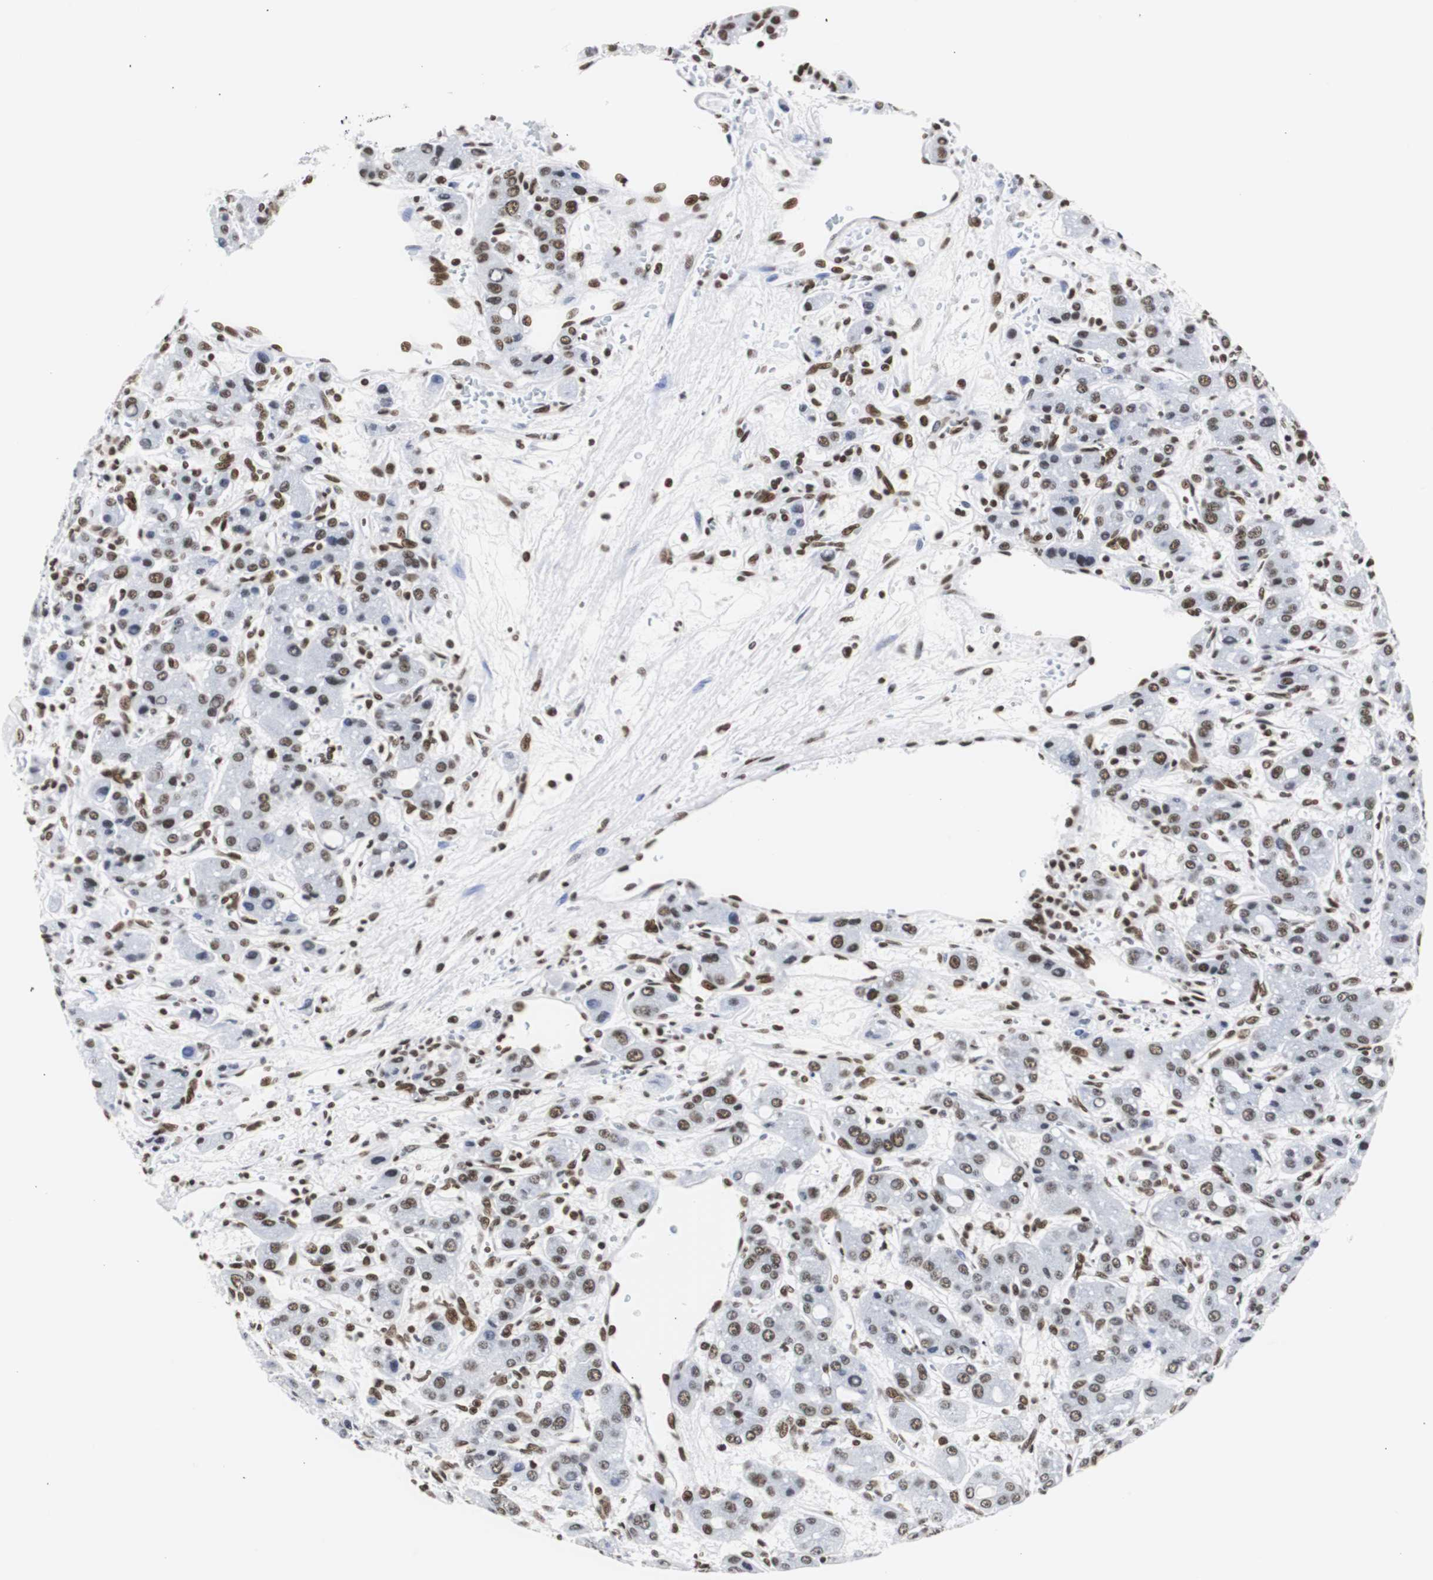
{"staining": {"intensity": "weak", "quantity": "25%-75%", "location": "nuclear"}, "tissue": "liver cancer", "cell_type": "Tumor cells", "image_type": "cancer", "snomed": [{"axis": "morphology", "description": "Carcinoma, Hepatocellular, NOS"}, {"axis": "topography", "description": "Liver"}], "caption": "Immunohistochemistry histopathology image of human hepatocellular carcinoma (liver) stained for a protein (brown), which displays low levels of weak nuclear staining in about 25%-75% of tumor cells.", "gene": "HNRNPH2", "patient": {"sex": "male", "age": 55}}